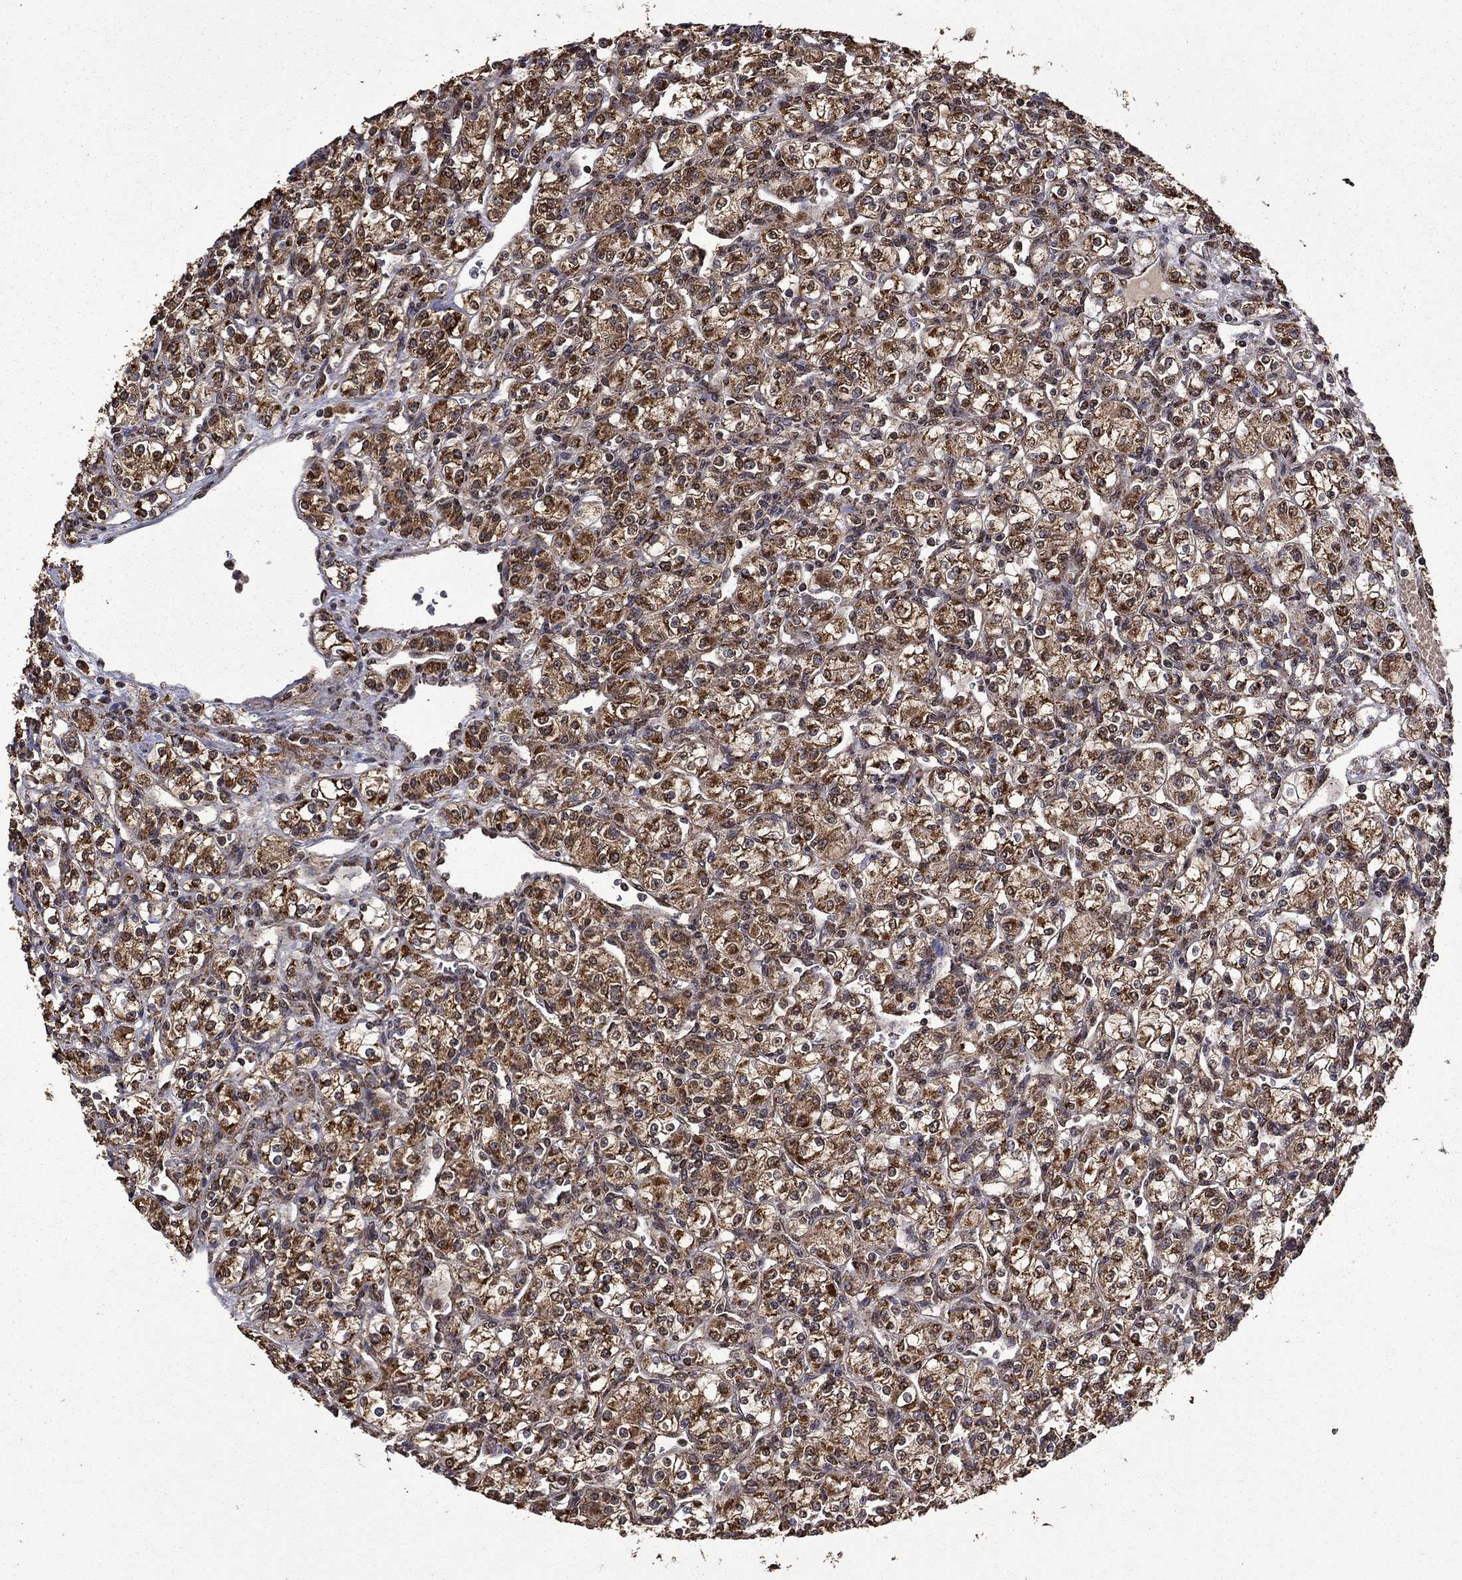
{"staining": {"intensity": "strong", "quantity": "25%-75%", "location": "cytoplasmic/membranous"}, "tissue": "renal cancer", "cell_type": "Tumor cells", "image_type": "cancer", "snomed": [{"axis": "morphology", "description": "Adenocarcinoma, NOS"}, {"axis": "topography", "description": "Kidney"}], "caption": "This histopathology image shows immunohistochemistry (IHC) staining of renal cancer (adenocarcinoma), with high strong cytoplasmic/membranous staining in approximately 25%-75% of tumor cells.", "gene": "ITM2B", "patient": {"sex": "male", "age": 77}}